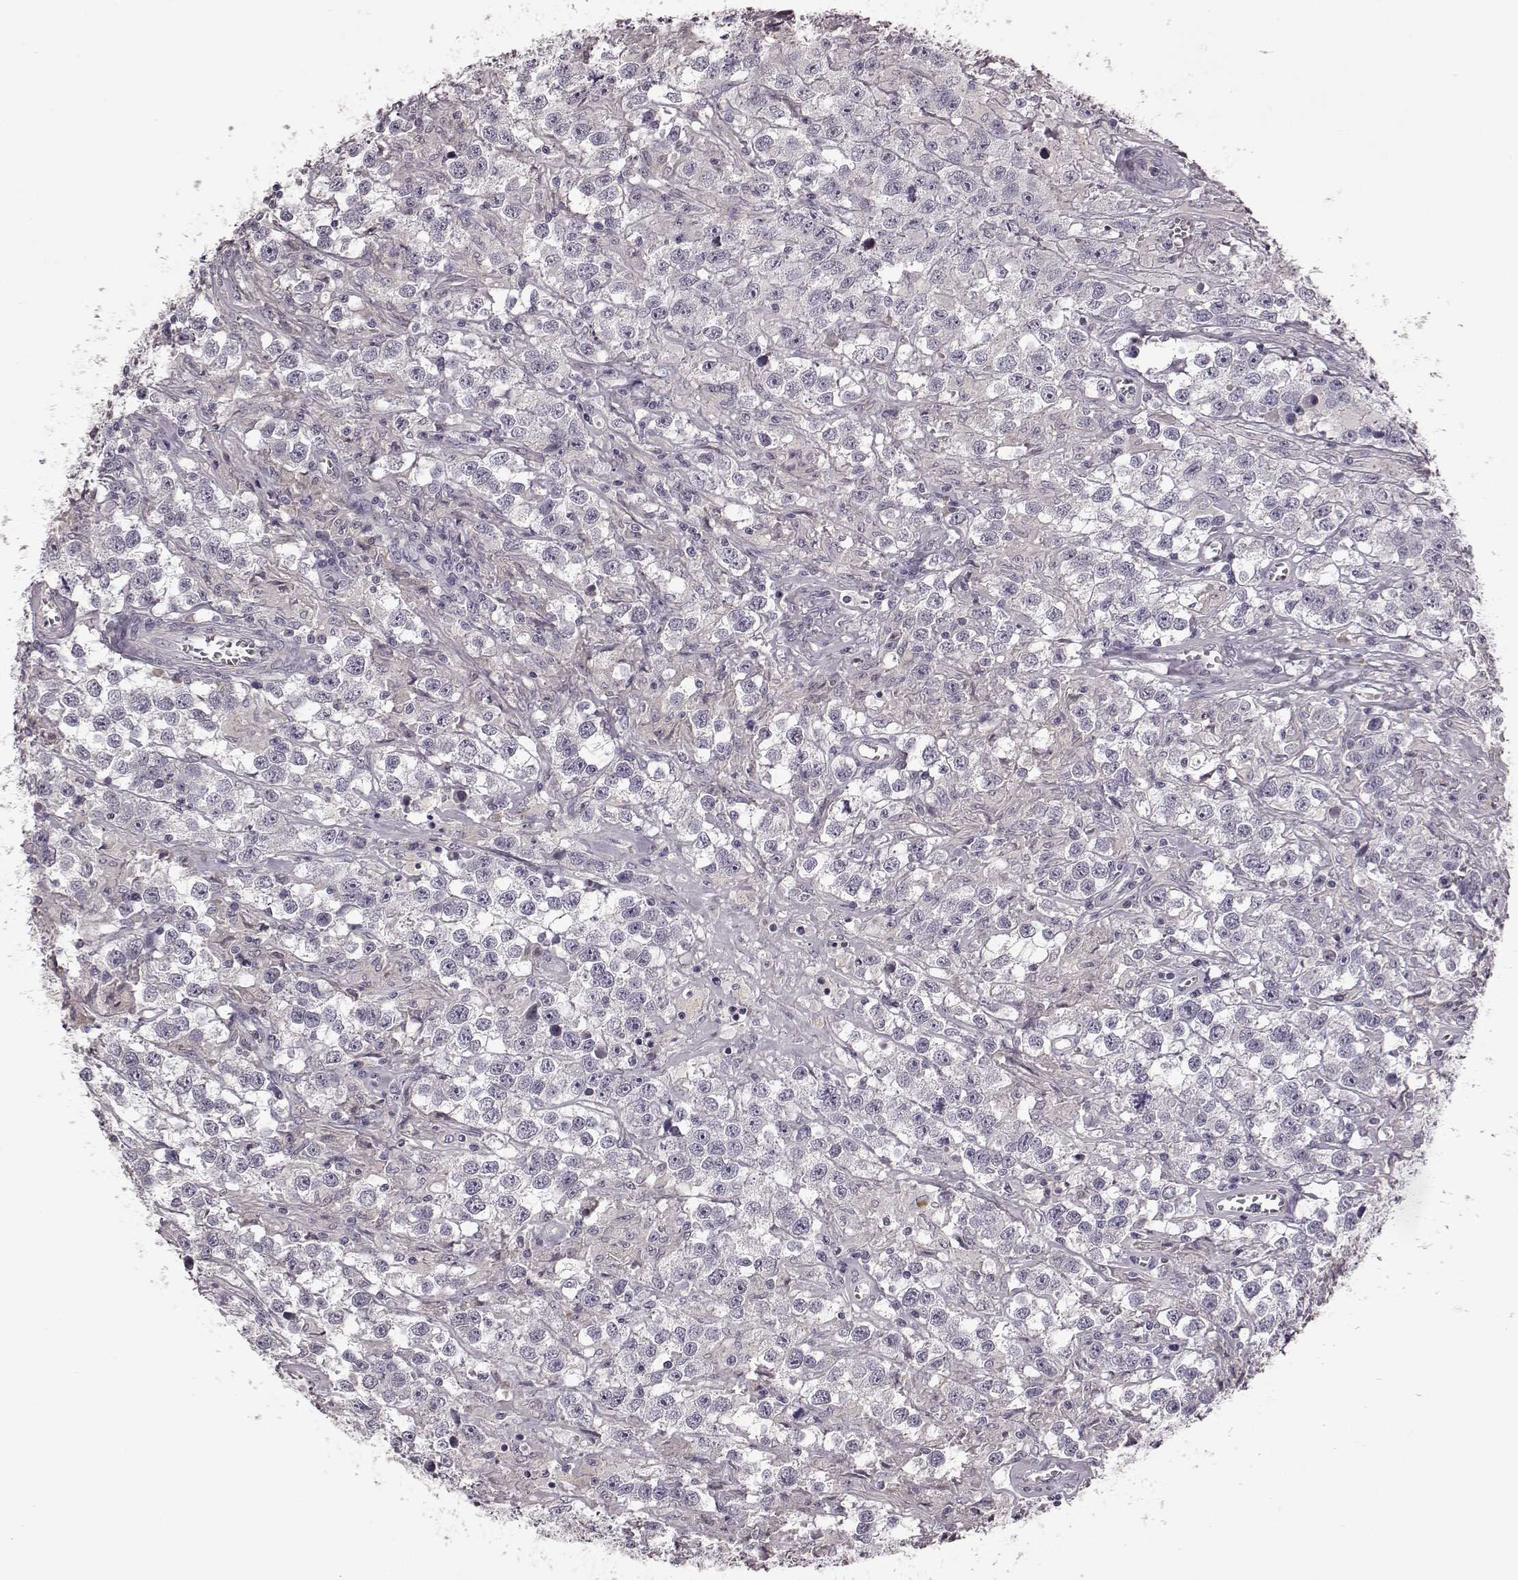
{"staining": {"intensity": "negative", "quantity": "none", "location": "none"}, "tissue": "testis cancer", "cell_type": "Tumor cells", "image_type": "cancer", "snomed": [{"axis": "morphology", "description": "Seminoma, NOS"}, {"axis": "topography", "description": "Testis"}], "caption": "Immunohistochemistry (IHC) micrograph of neoplastic tissue: human testis cancer stained with DAB (3,3'-diaminobenzidine) shows no significant protein positivity in tumor cells.", "gene": "MIA", "patient": {"sex": "male", "age": 43}}